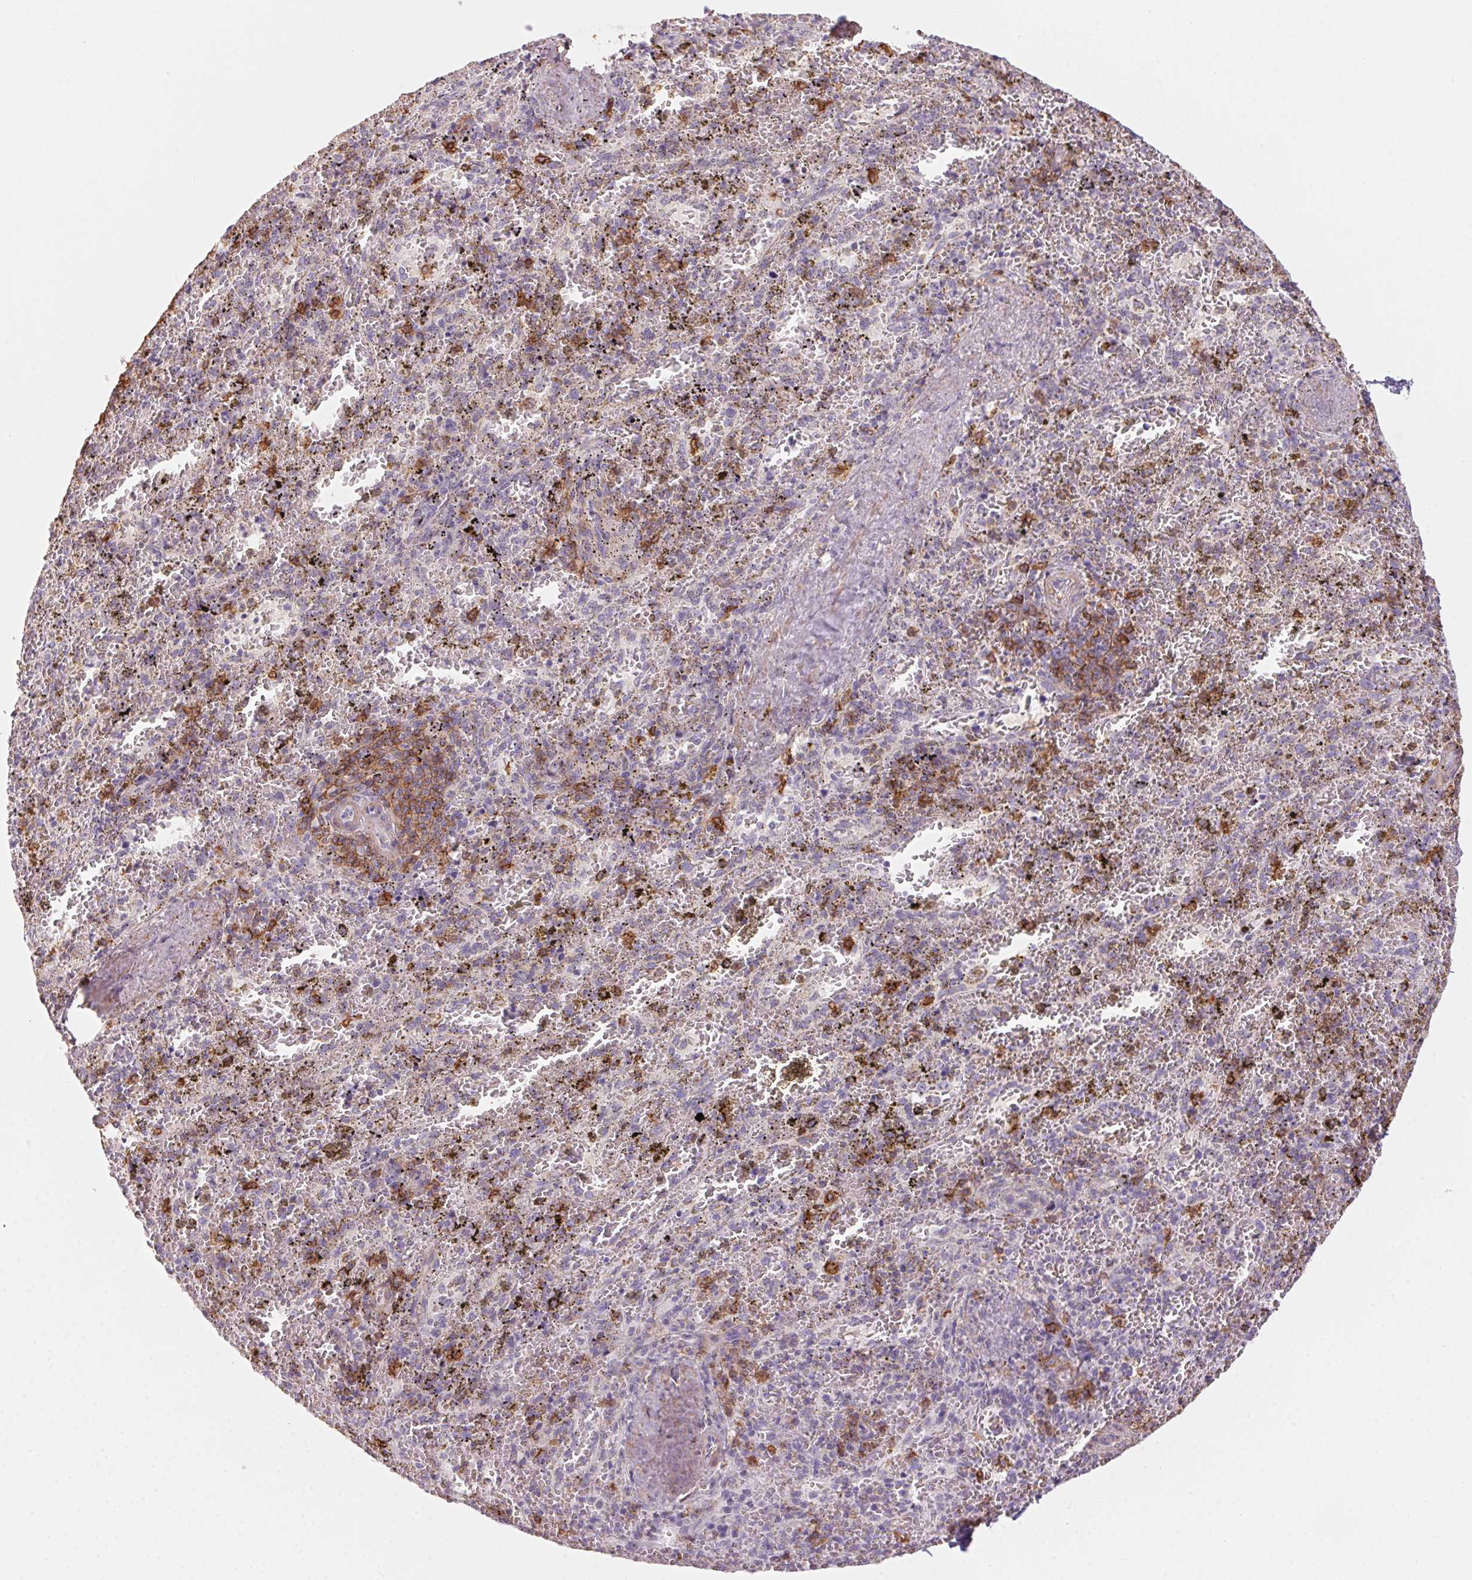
{"staining": {"intensity": "moderate", "quantity": "<25%", "location": "cytoplasmic/membranous"}, "tissue": "spleen", "cell_type": "Cells in red pulp", "image_type": "normal", "snomed": [{"axis": "morphology", "description": "Normal tissue, NOS"}, {"axis": "topography", "description": "Spleen"}], "caption": "Cells in red pulp display low levels of moderate cytoplasmic/membranous positivity in about <25% of cells in benign human spleen.", "gene": "PRPH", "patient": {"sex": "female", "age": 50}}